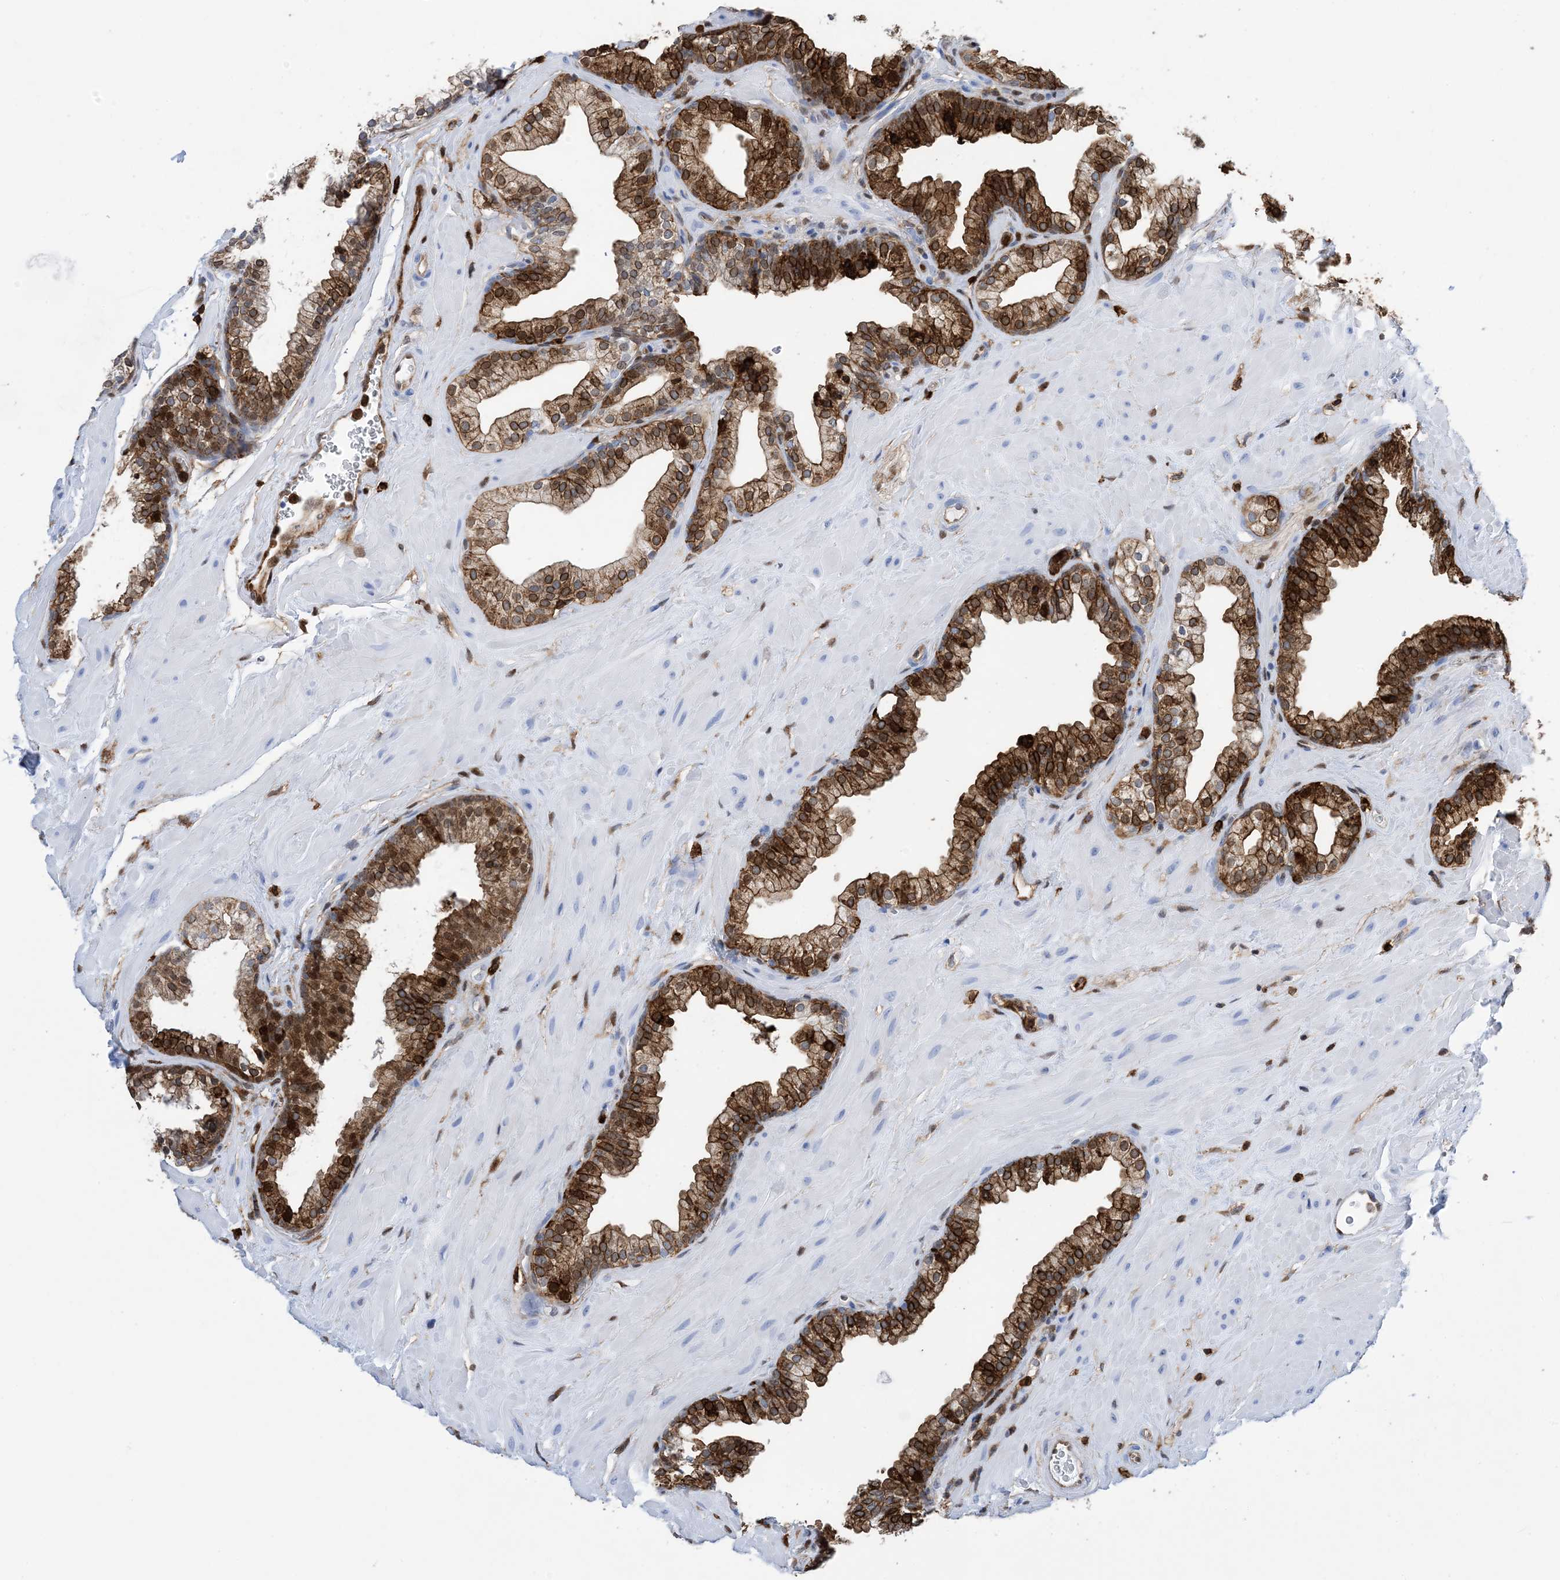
{"staining": {"intensity": "strong", "quantity": ">75%", "location": "cytoplasmic/membranous,nuclear"}, "tissue": "prostate", "cell_type": "Glandular cells", "image_type": "normal", "snomed": [{"axis": "morphology", "description": "Normal tissue, NOS"}, {"axis": "morphology", "description": "Urothelial carcinoma, Low grade"}, {"axis": "topography", "description": "Urinary bladder"}, {"axis": "topography", "description": "Prostate"}], "caption": "DAB (3,3'-diaminobenzidine) immunohistochemical staining of normal prostate exhibits strong cytoplasmic/membranous,nuclear protein staining in approximately >75% of glandular cells. (brown staining indicates protein expression, while blue staining denotes nuclei).", "gene": "ANXA1", "patient": {"sex": "male", "age": 60}}